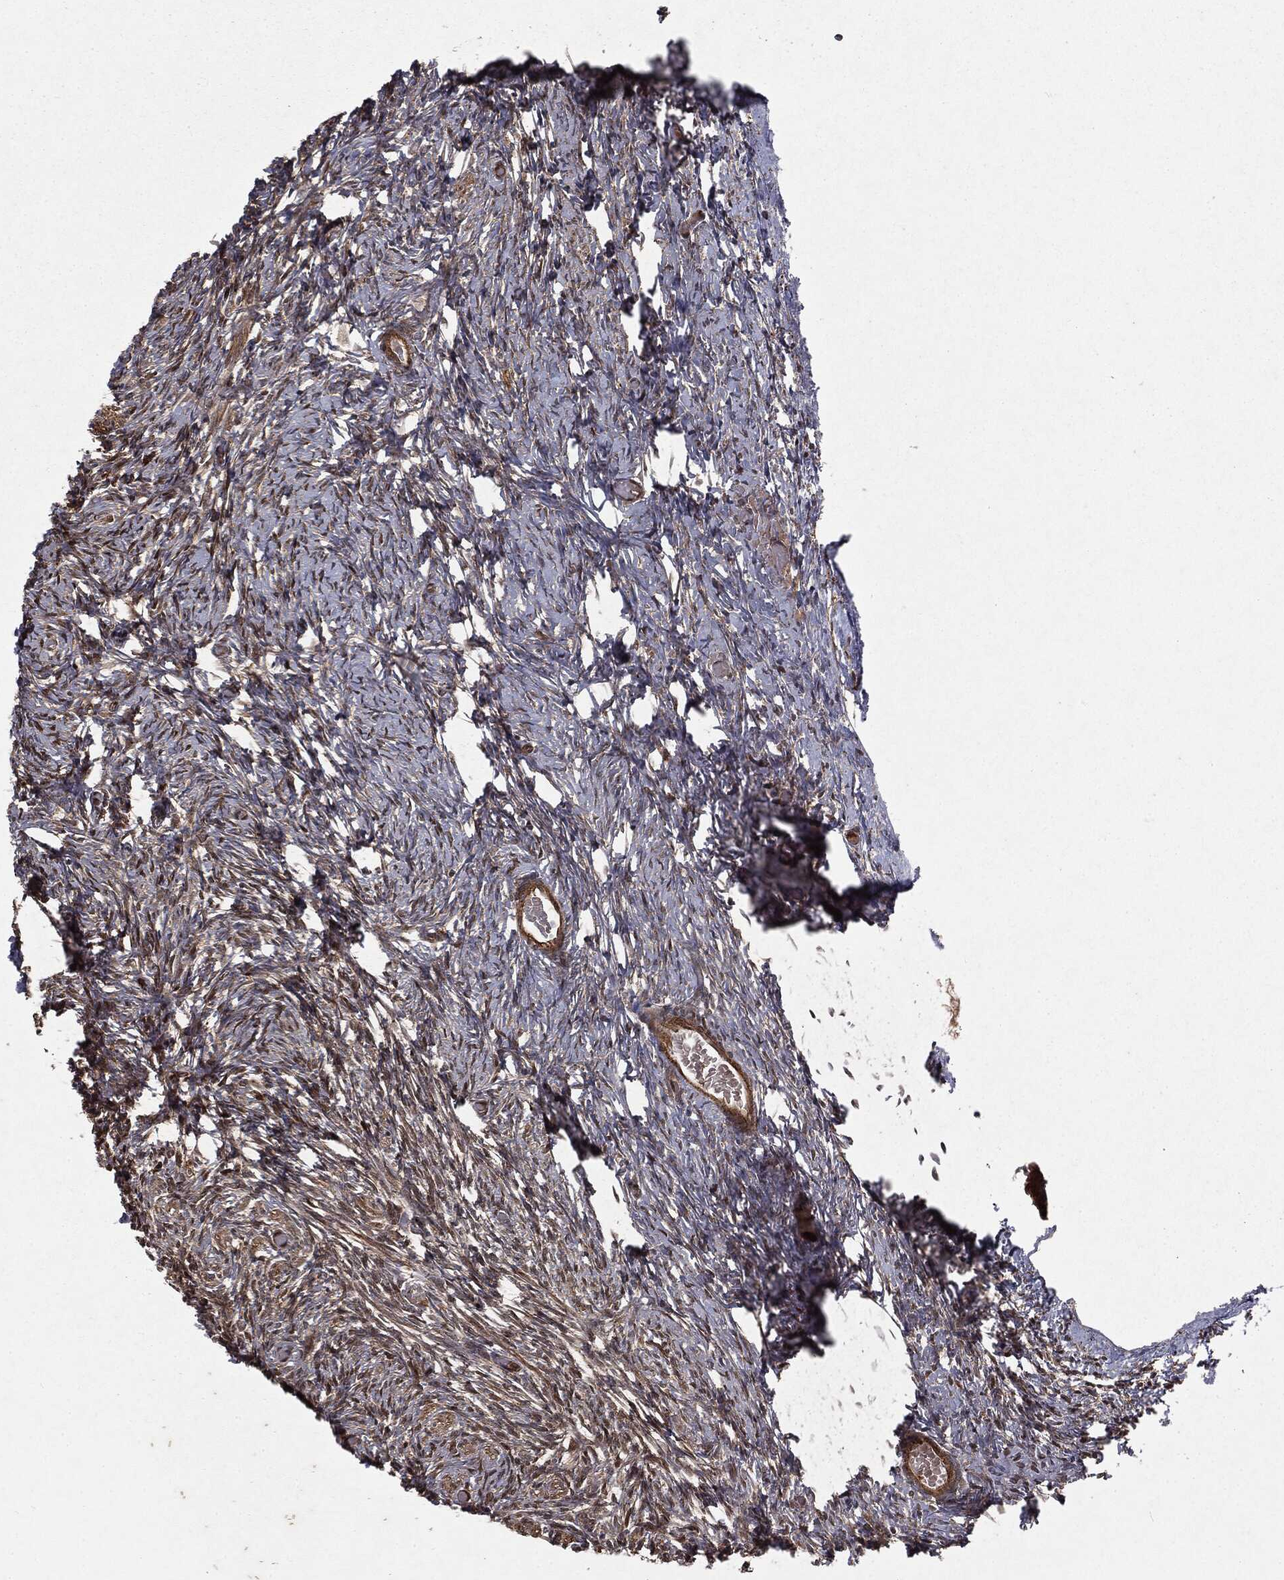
{"staining": {"intensity": "strong", "quantity": ">75%", "location": "cytoplasmic/membranous,nuclear"}, "tissue": "ovary", "cell_type": "Follicle cells", "image_type": "normal", "snomed": [{"axis": "morphology", "description": "Normal tissue, NOS"}, {"axis": "topography", "description": "Ovary"}], "caption": "High-power microscopy captured an IHC histopathology image of unremarkable ovary, revealing strong cytoplasmic/membranous,nuclear staining in about >75% of follicle cells.", "gene": "RANBP9", "patient": {"sex": "female", "age": 39}}